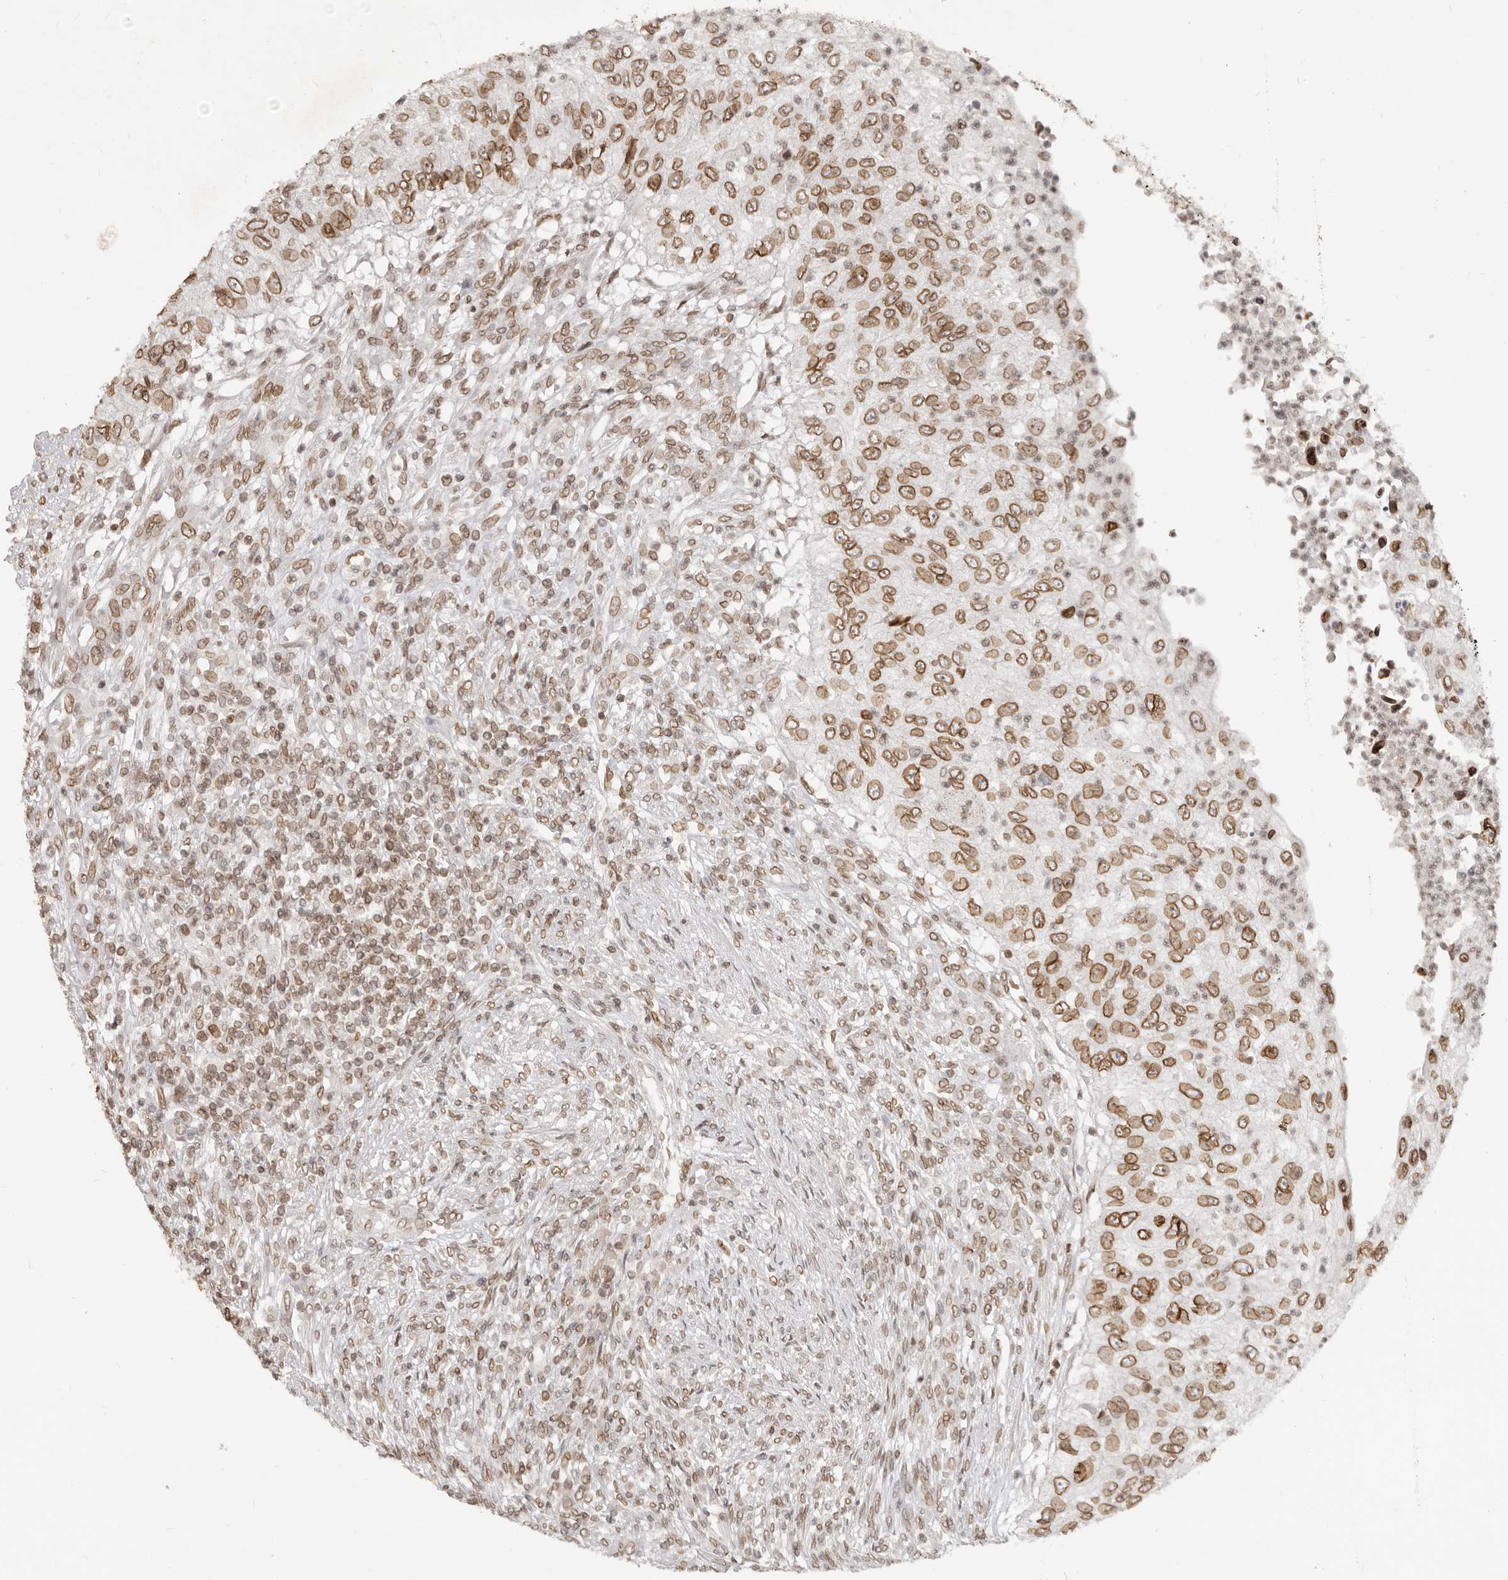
{"staining": {"intensity": "moderate", "quantity": ">75%", "location": "cytoplasmic/membranous,nuclear"}, "tissue": "urothelial cancer", "cell_type": "Tumor cells", "image_type": "cancer", "snomed": [{"axis": "morphology", "description": "Urothelial carcinoma, High grade"}, {"axis": "topography", "description": "Urinary bladder"}], "caption": "Immunohistochemical staining of high-grade urothelial carcinoma shows medium levels of moderate cytoplasmic/membranous and nuclear protein positivity in approximately >75% of tumor cells.", "gene": "NUP153", "patient": {"sex": "female", "age": 60}}